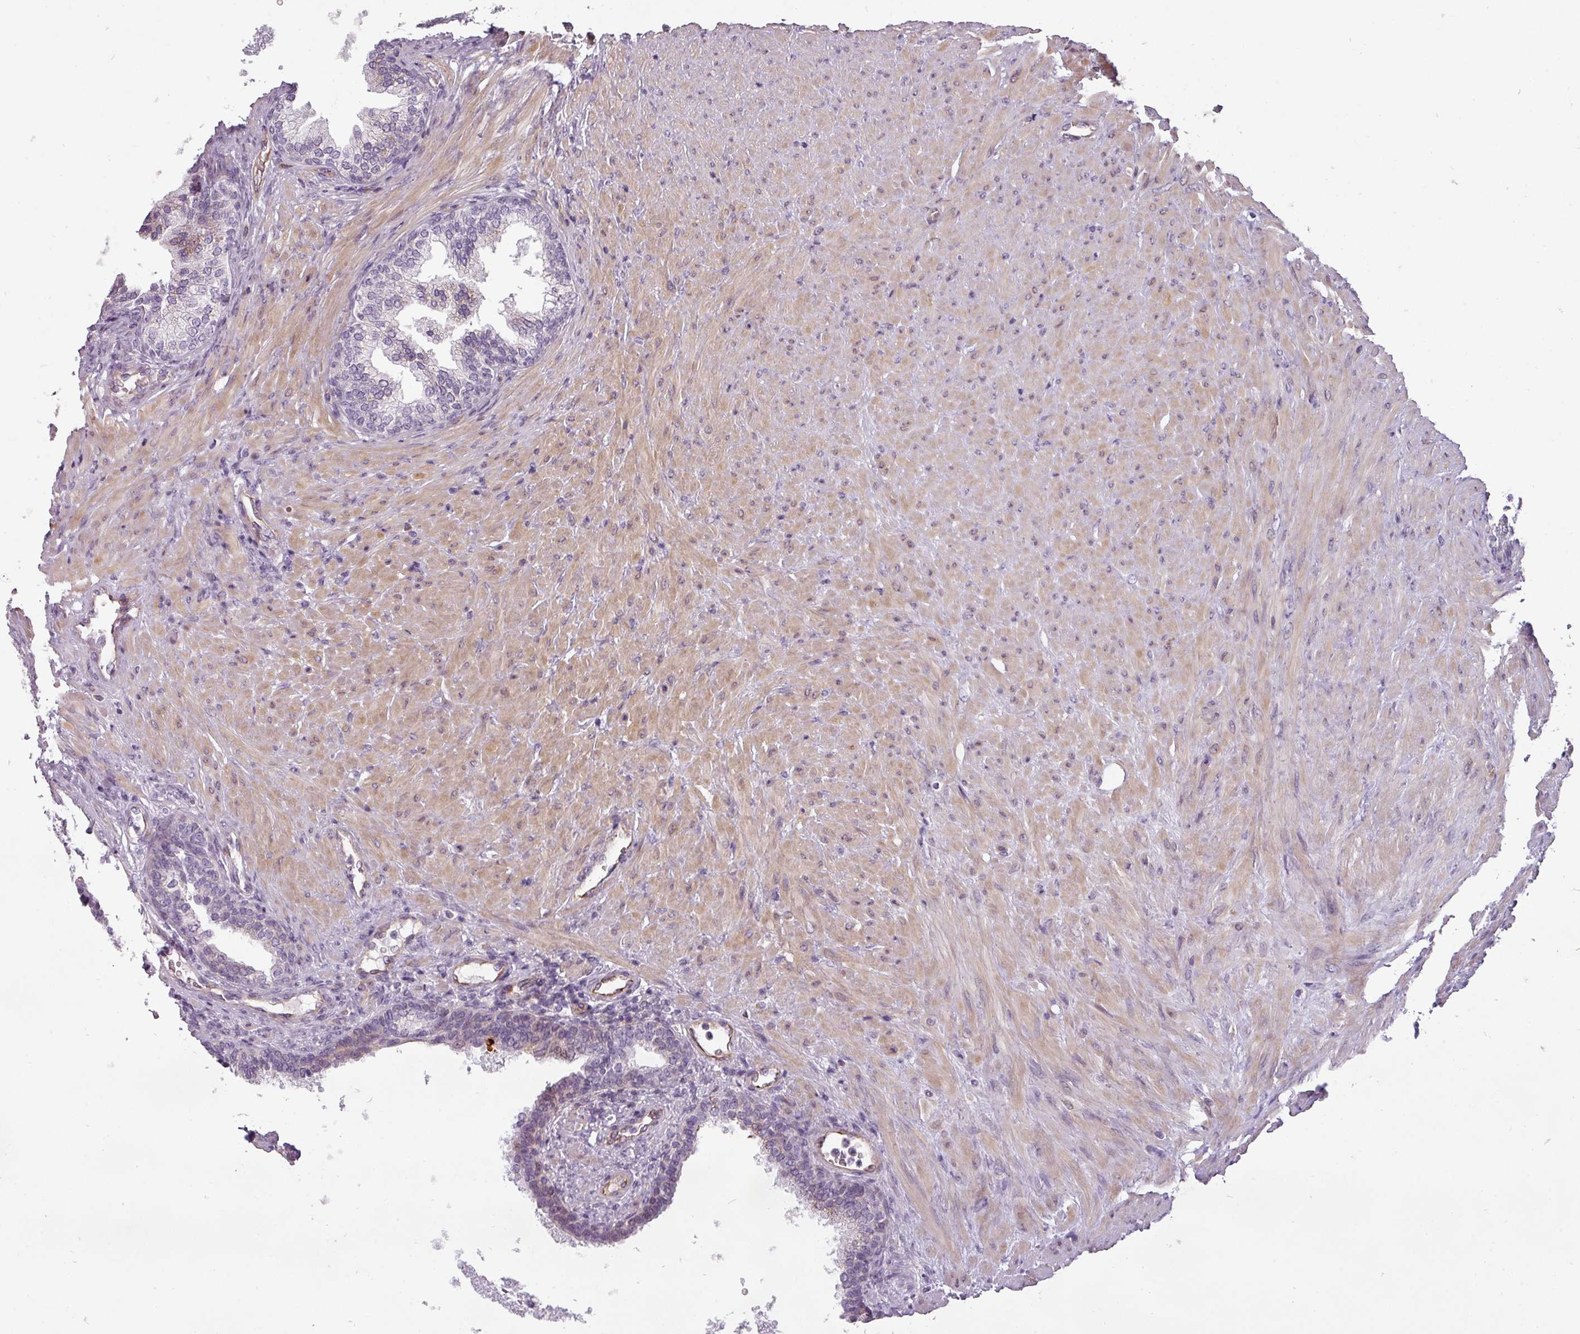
{"staining": {"intensity": "negative", "quantity": "none", "location": "none"}, "tissue": "prostate", "cell_type": "Glandular cells", "image_type": "normal", "snomed": [{"axis": "morphology", "description": "Normal tissue, NOS"}, {"axis": "topography", "description": "Prostate"}], "caption": "Immunohistochemistry (IHC) histopathology image of unremarkable prostate: human prostate stained with DAB (3,3'-diaminobenzidine) displays no significant protein positivity in glandular cells.", "gene": "CHRDL1", "patient": {"sex": "male", "age": 76}}